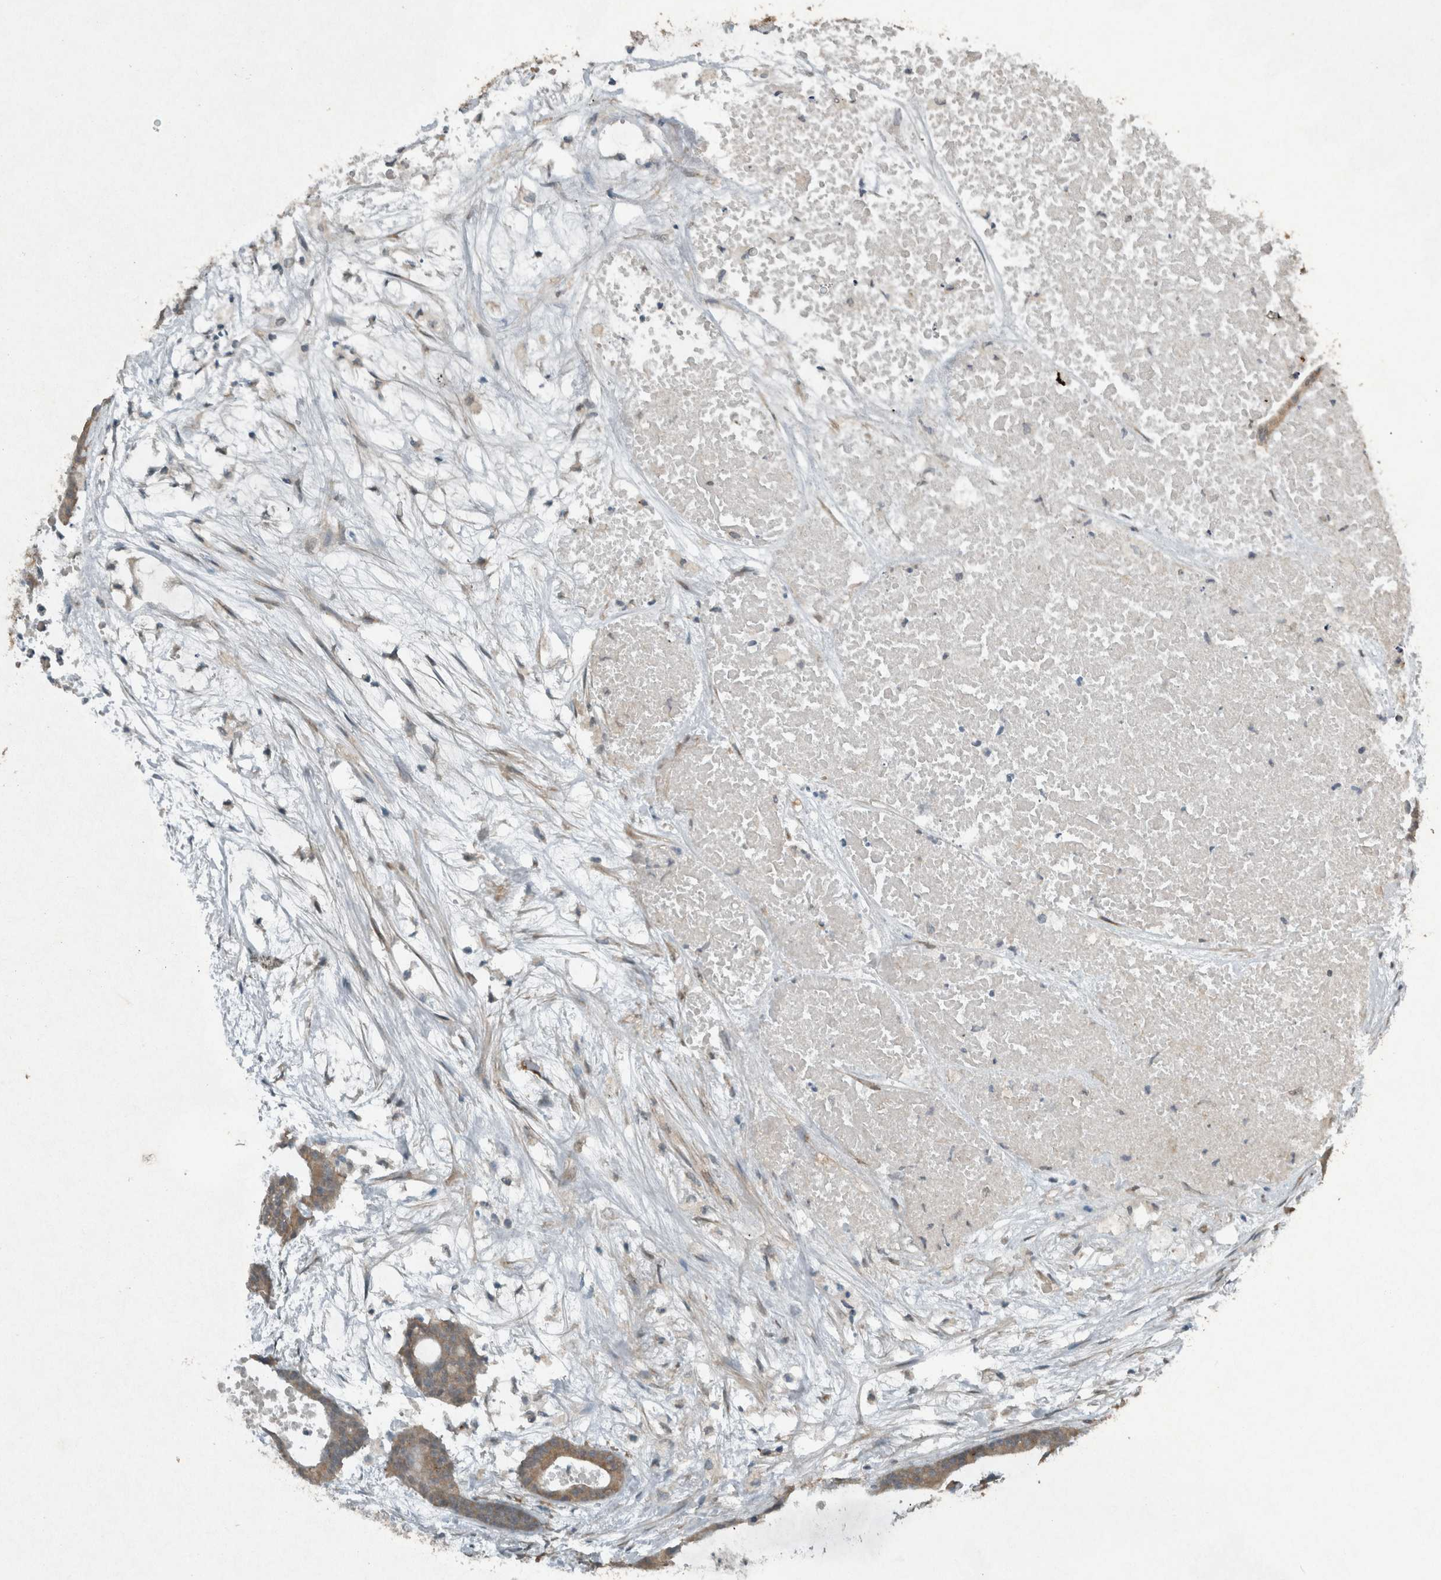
{"staining": {"intensity": "moderate", "quantity": ">75%", "location": "cytoplasmic/membranous"}, "tissue": "colorectal cancer", "cell_type": "Tumor cells", "image_type": "cancer", "snomed": [{"axis": "morphology", "description": "Adenocarcinoma, NOS"}, {"axis": "topography", "description": "Colon"}], "caption": "Moderate cytoplasmic/membranous protein positivity is present in about >75% of tumor cells in colorectal cancer (adenocarcinoma). Nuclei are stained in blue.", "gene": "ARHGEF12", "patient": {"sex": "female", "age": 84}}